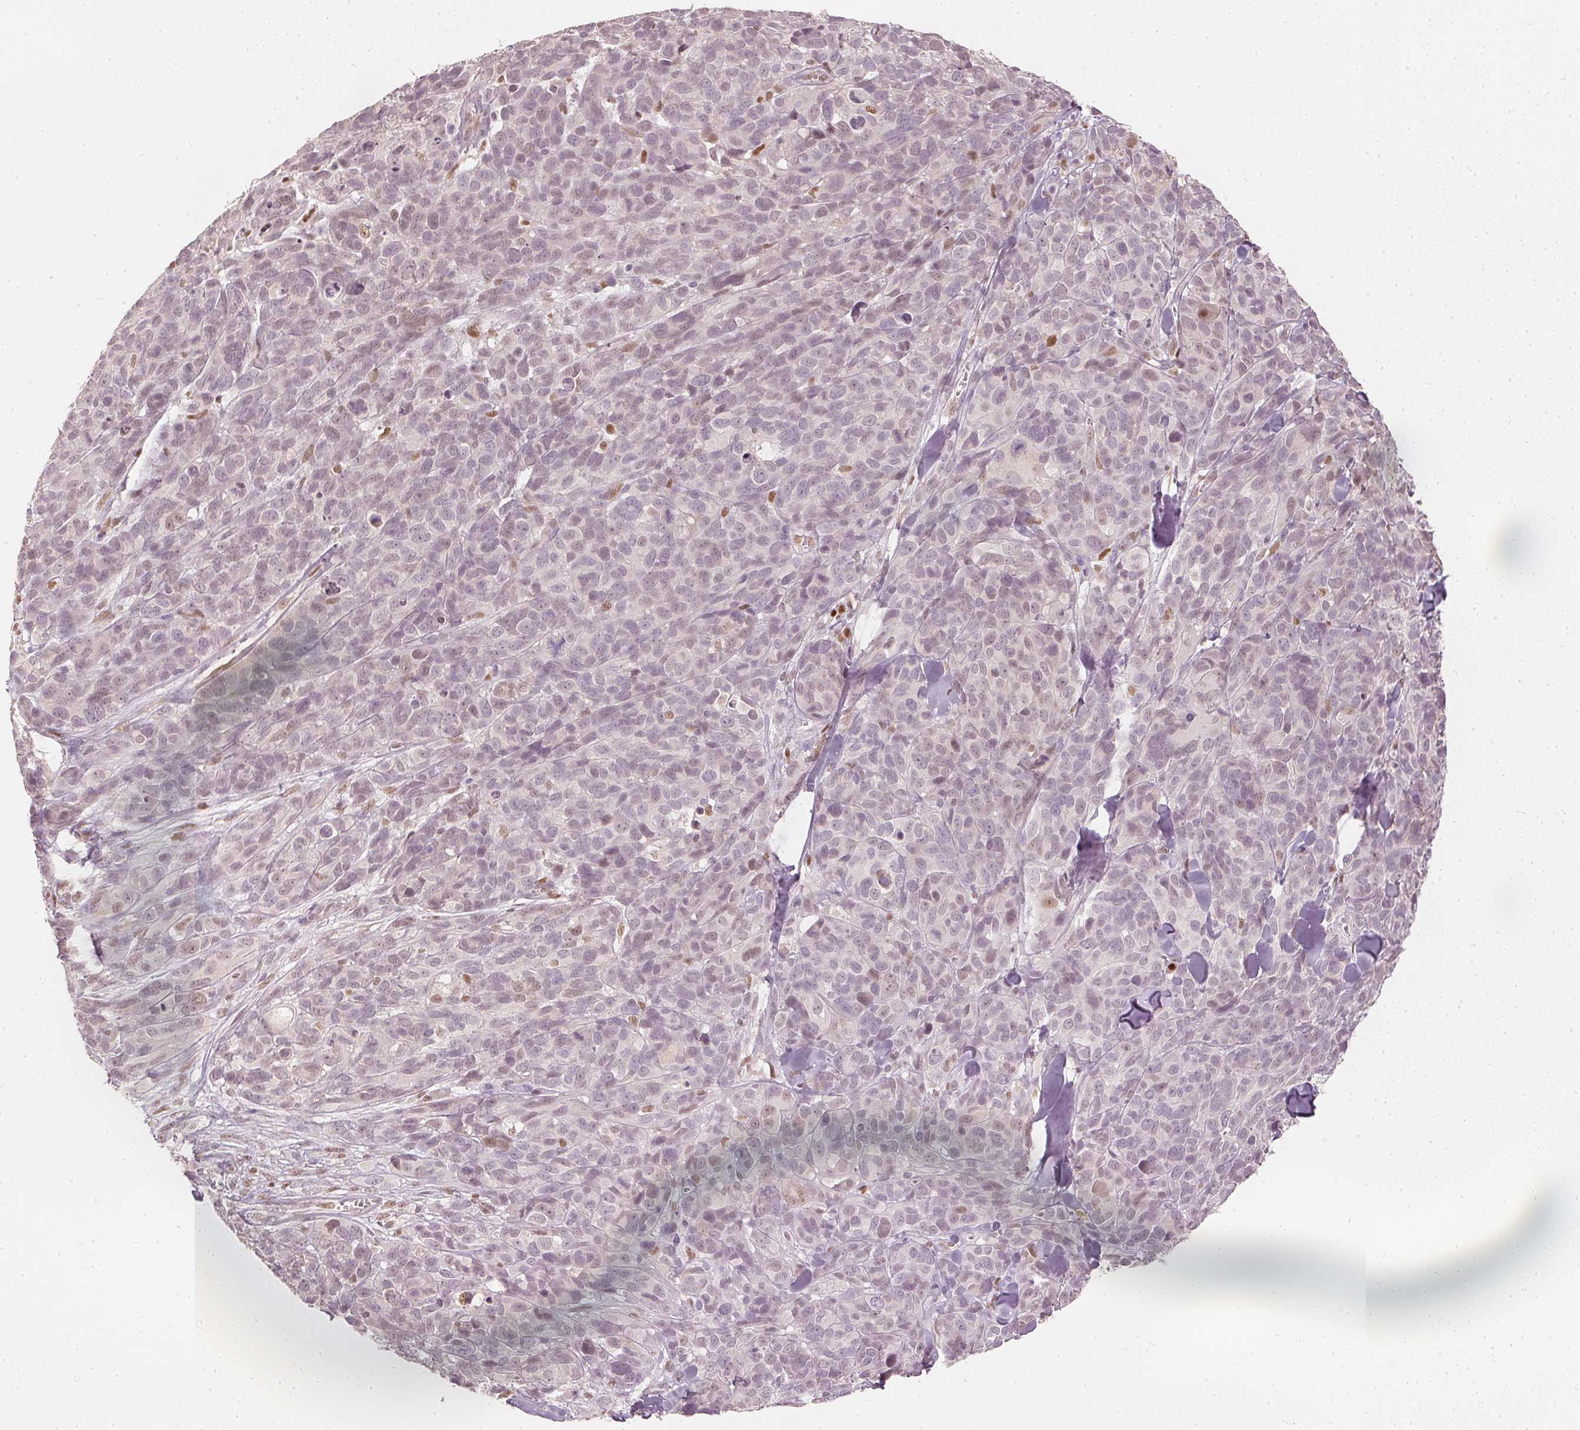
{"staining": {"intensity": "moderate", "quantity": "<25%", "location": "nuclear"}, "tissue": "melanoma", "cell_type": "Tumor cells", "image_type": "cancer", "snomed": [{"axis": "morphology", "description": "Malignant melanoma, NOS"}, {"axis": "topography", "description": "Skin"}], "caption": "A photomicrograph of malignant melanoma stained for a protein shows moderate nuclear brown staining in tumor cells.", "gene": "SLC39A3", "patient": {"sex": "male", "age": 51}}